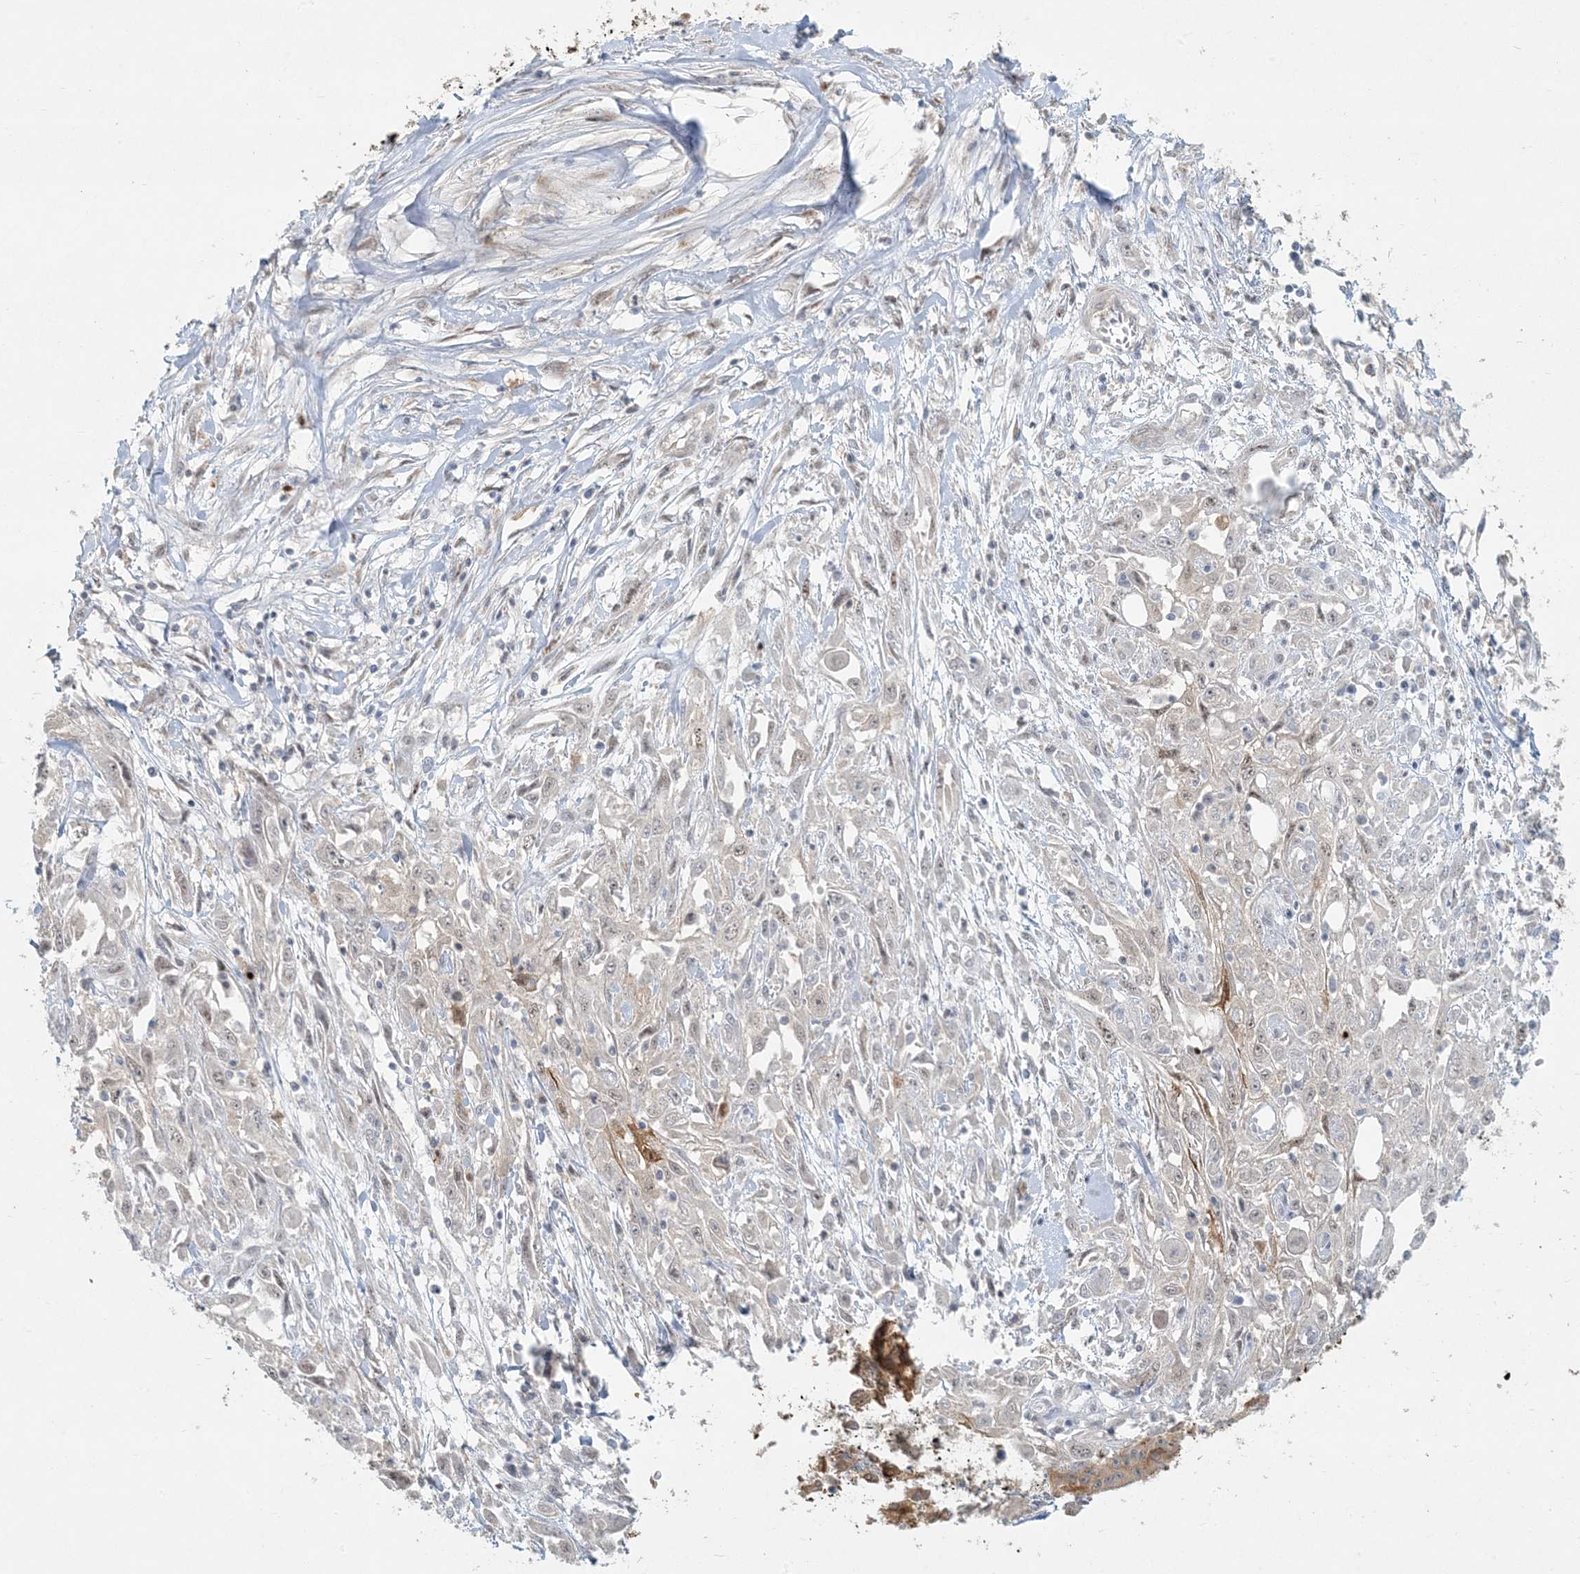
{"staining": {"intensity": "strong", "quantity": "<25%", "location": "cytoplasmic/membranous,nuclear"}, "tissue": "skin cancer", "cell_type": "Tumor cells", "image_type": "cancer", "snomed": [{"axis": "morphology", "description": "Squamous cell carcinoma, NOS"}, {"axis": "morphology", "description": "Squamous cell carcinoma, metastatic, NOS"}, {"axis": "topography", "description": "Skin"}, {"axis": "topography", "description": "Lymph node"}], "caption": "Tumor cells show medium levels of strong cytoplasmic/membranous and nuclear positivity in approximately <25% of cells in skin metastatic squamous cell carcinoma.", "gene": "BCORL1", "patient": {"sex": "male", "age": 75}}